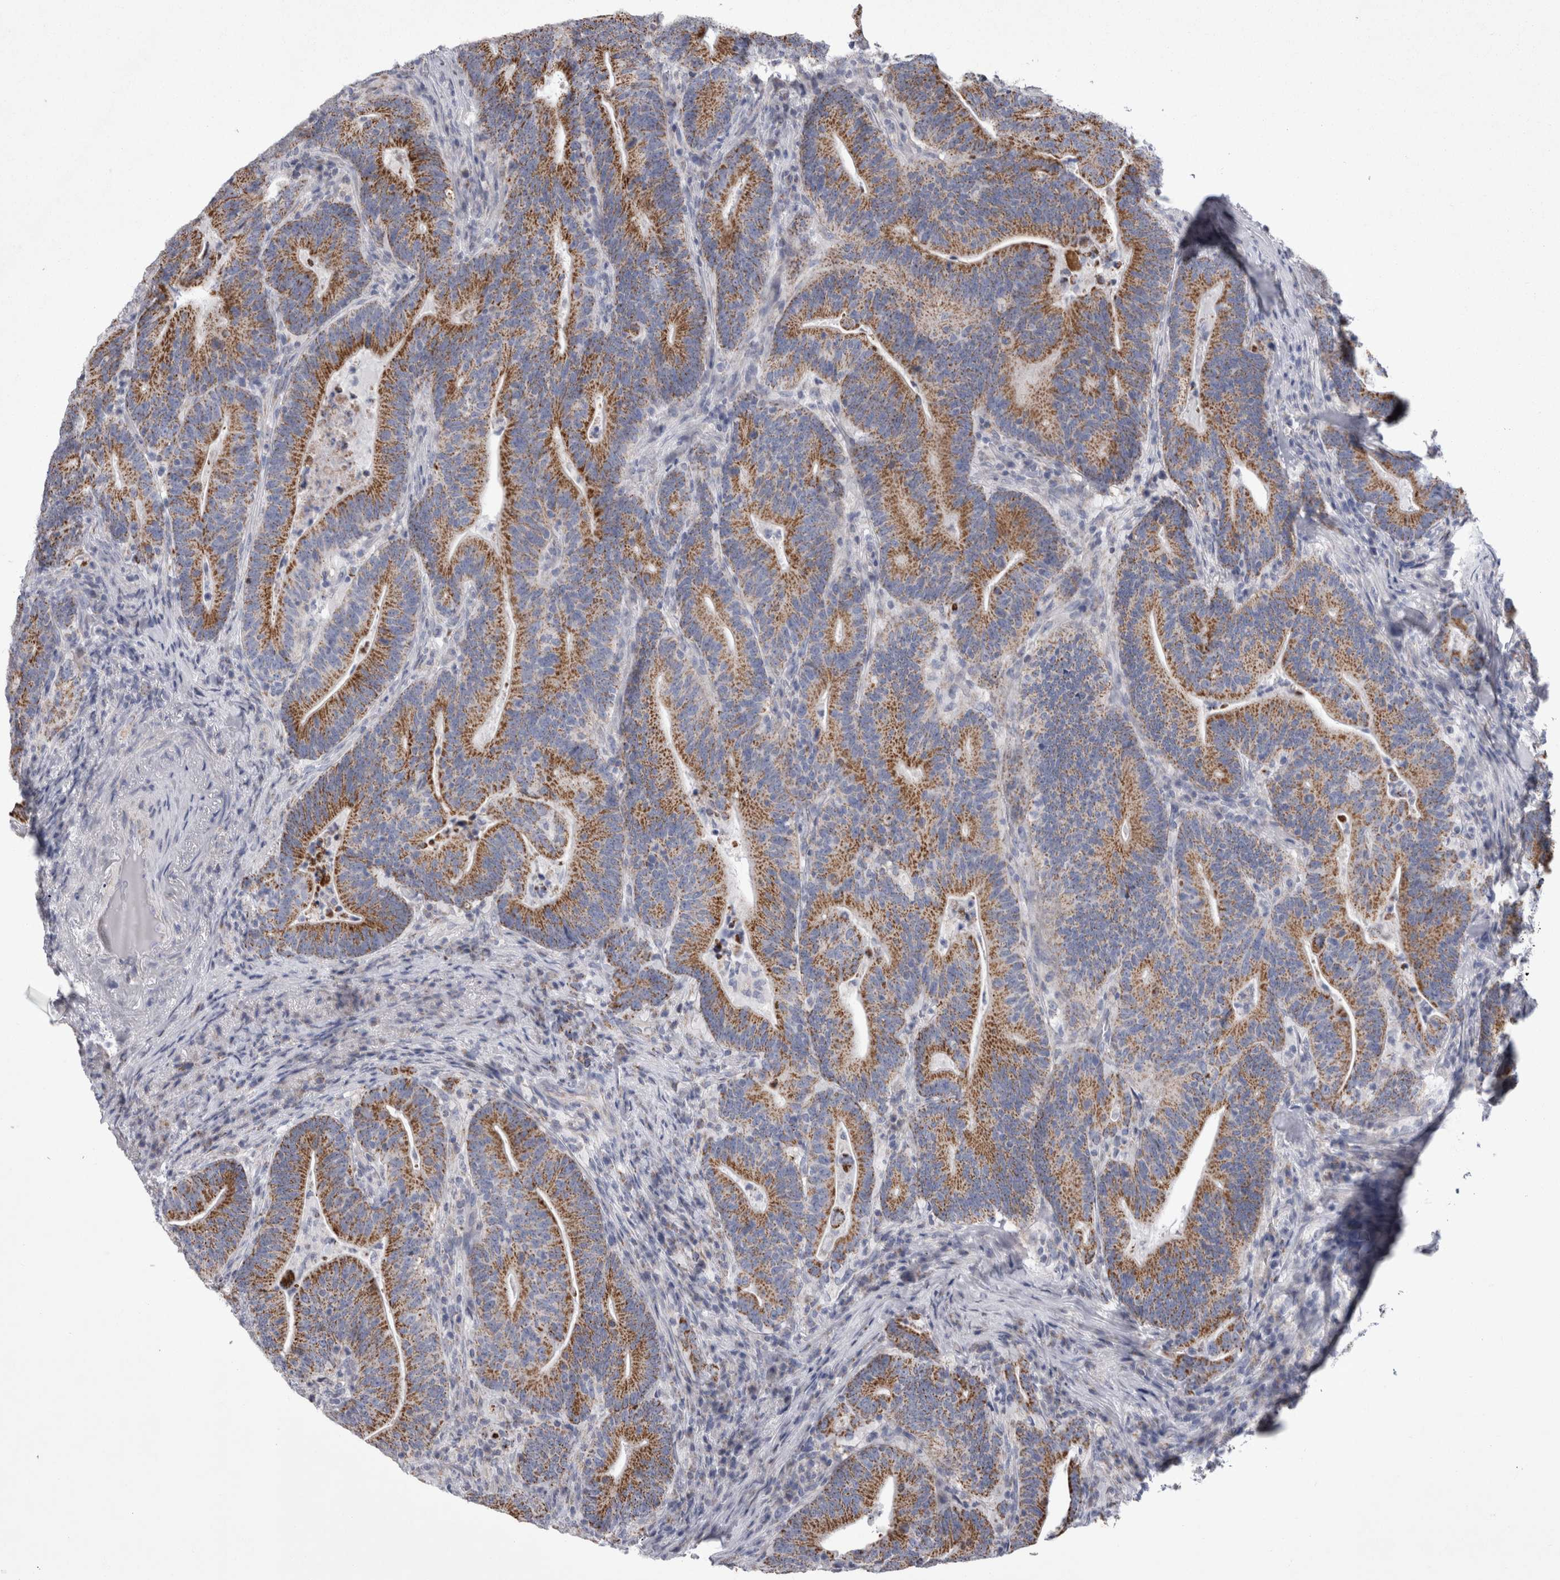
{"staining": {"intensity": "moderate", "quantity": ">75%", "location": "cytoplasmic/membranous"}, "tissue": "colorectal cancer", "cell_type": "Tumor cells", "image_type": "cancer", "snomed": [{"axis": "morphology", "description": "Adenocarcinoma, NOS"}, {"axis": "topography", "description": "Colon"}], "caption": "A brown stain highlights moderate cytoplasmic/membranous expression of a protein in human colorectal cancer (adenocarcinoma) tumor cells. The protein of interest is stained brown, and the nuclei are stained in blue (DAB IHC with brightfield microscopy, high magnification).", "gene": "HDHD3", "patient": {"sex": "female", "age": 66}}